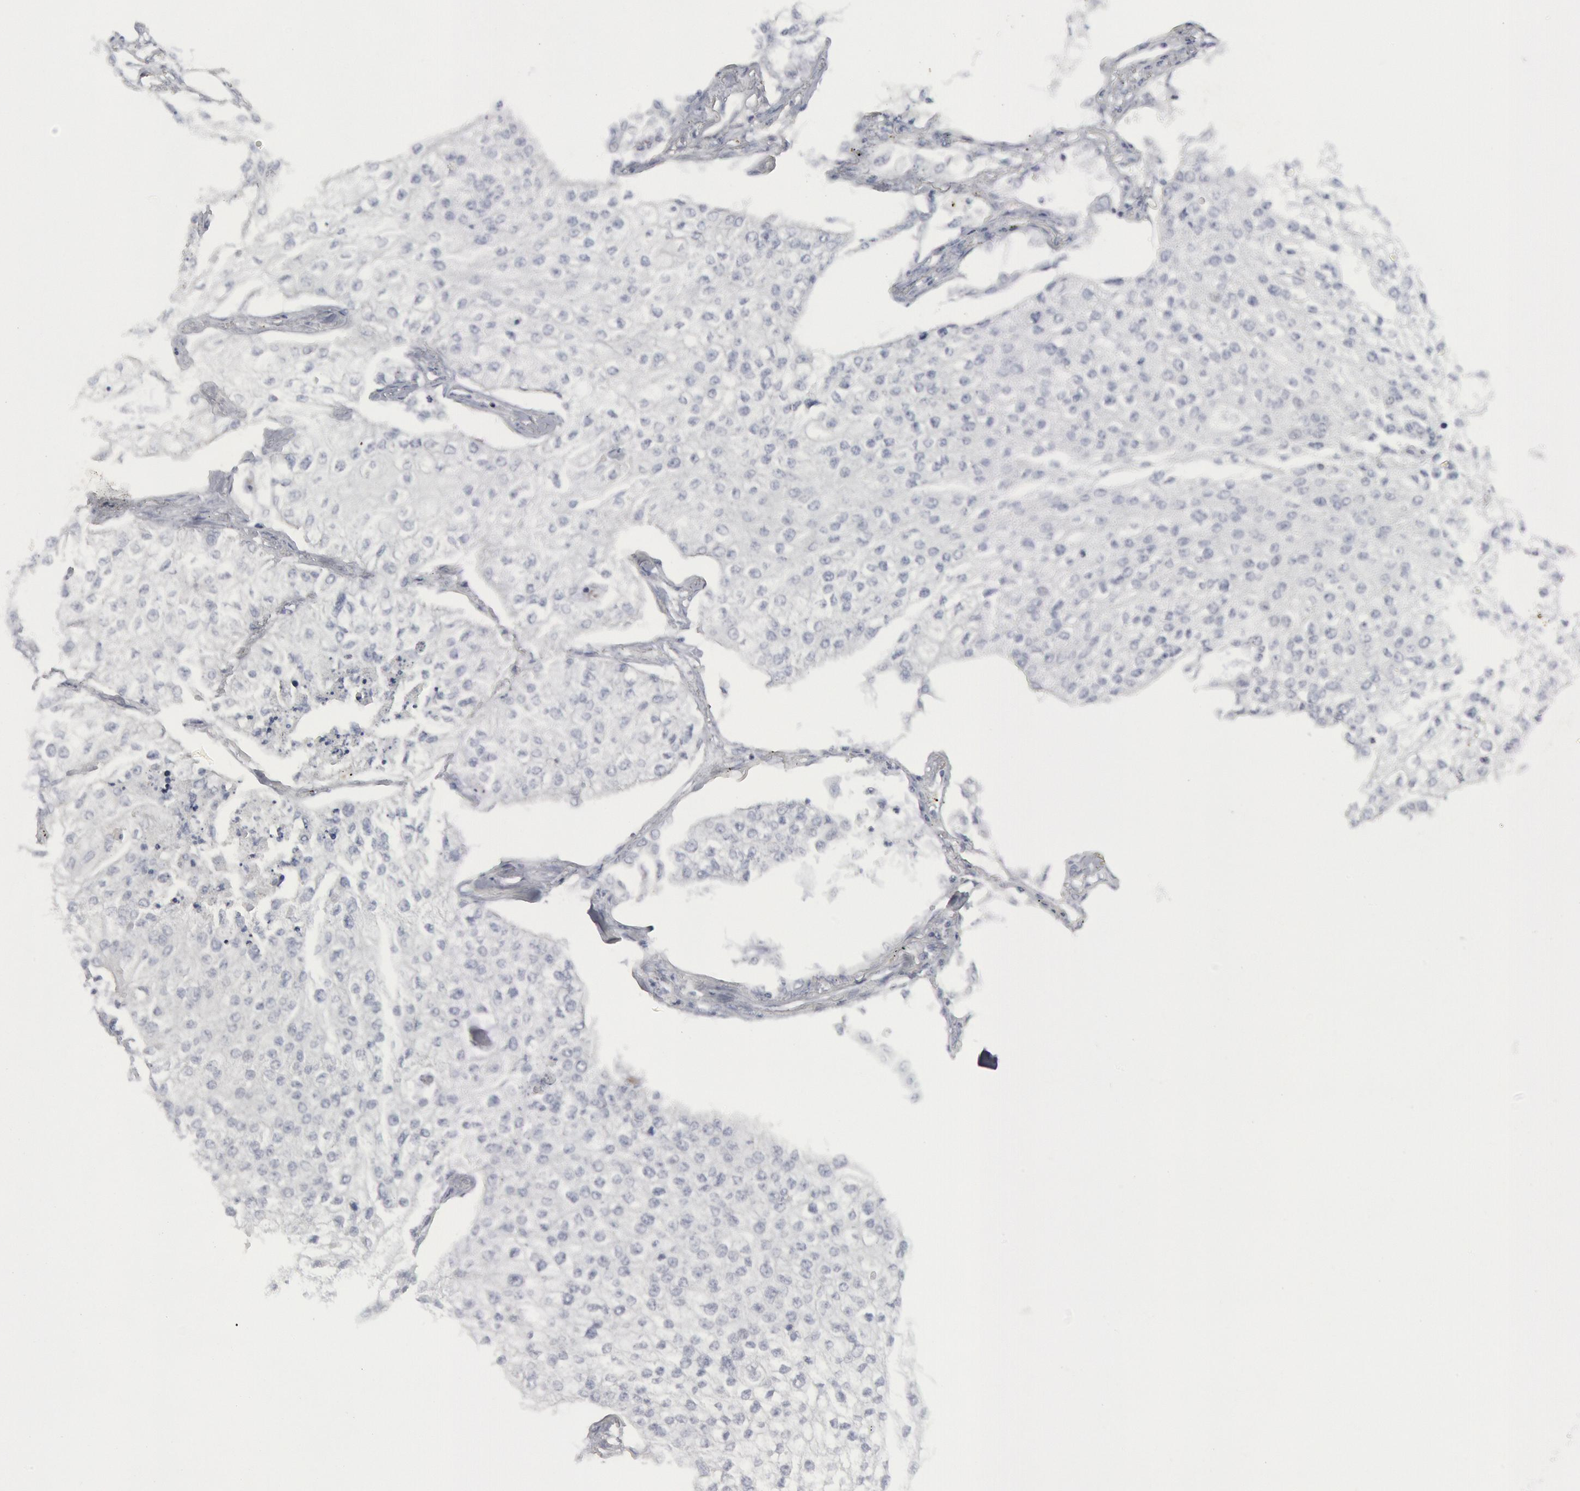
{"staining": {"intensity": "negative", "quantity": "none", "location": "none"}, "tissue": "lung cancer", "cell_type": "Tumor cells", "image_type": "cancer", "snomed": [{"axis": "morphology", "description": "Squamous cell carcinoma, NOS"}, {"axis": "topography", "description": "Lung"}], "caption": "IHC of lung cancer (squamous cell carcinoma) shows no positivity in tumor cells.", "gene": "DMC1", "patient": {"sex": "male", "age": 75}}